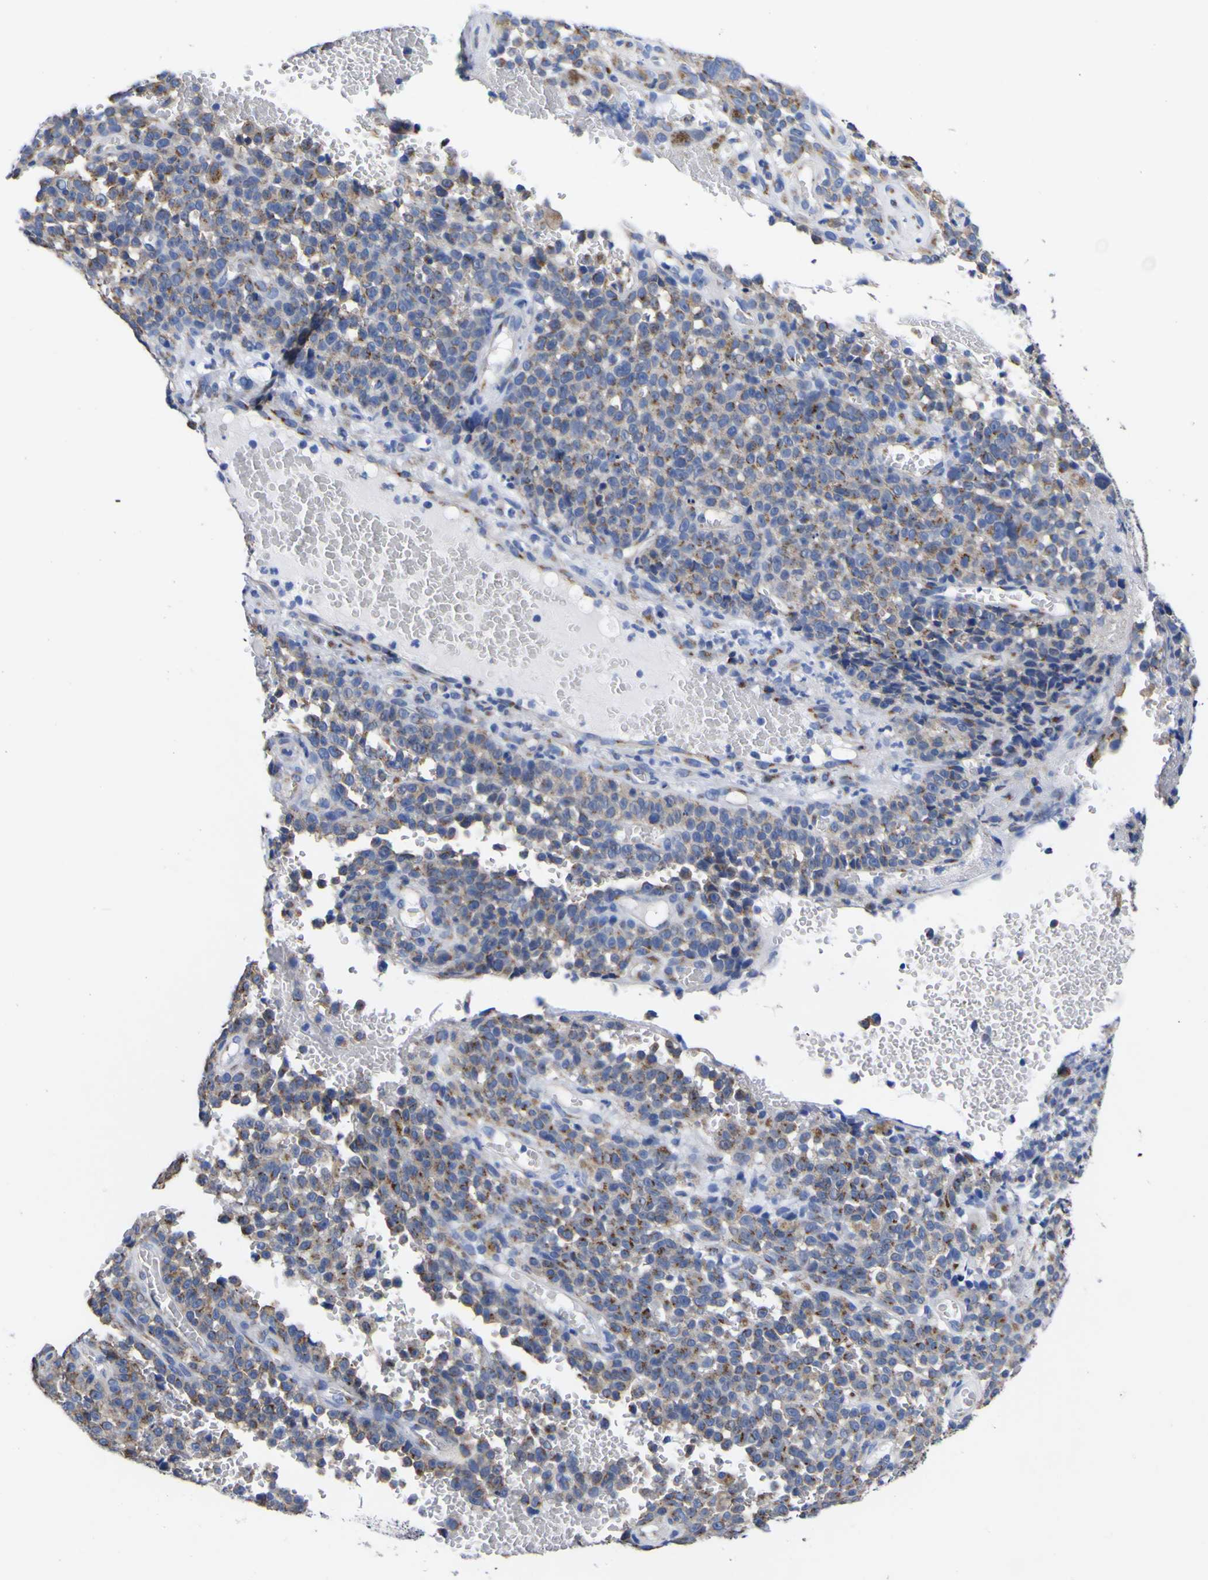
{"staining": {"intensity": "moderate", "quantity": "25%-75%", "location": "cytoplasmic/membranous"}, "tissue": "melanoma", "cell_type": "Tumor cells", "image_type": "cancer", "snomed": [{"axis": "morphology", "description": "Malignant melanoma, NOS"}, {"axis": "topography", "description": "Skin"}], "caption": "Tumor cells show medium levels of moderate cytoplasmic/membranous positivity in about 25%-75% of cells in human melanoma.", "gene": "GOLM1", "patient": {"sex": "female", "age": 82}}